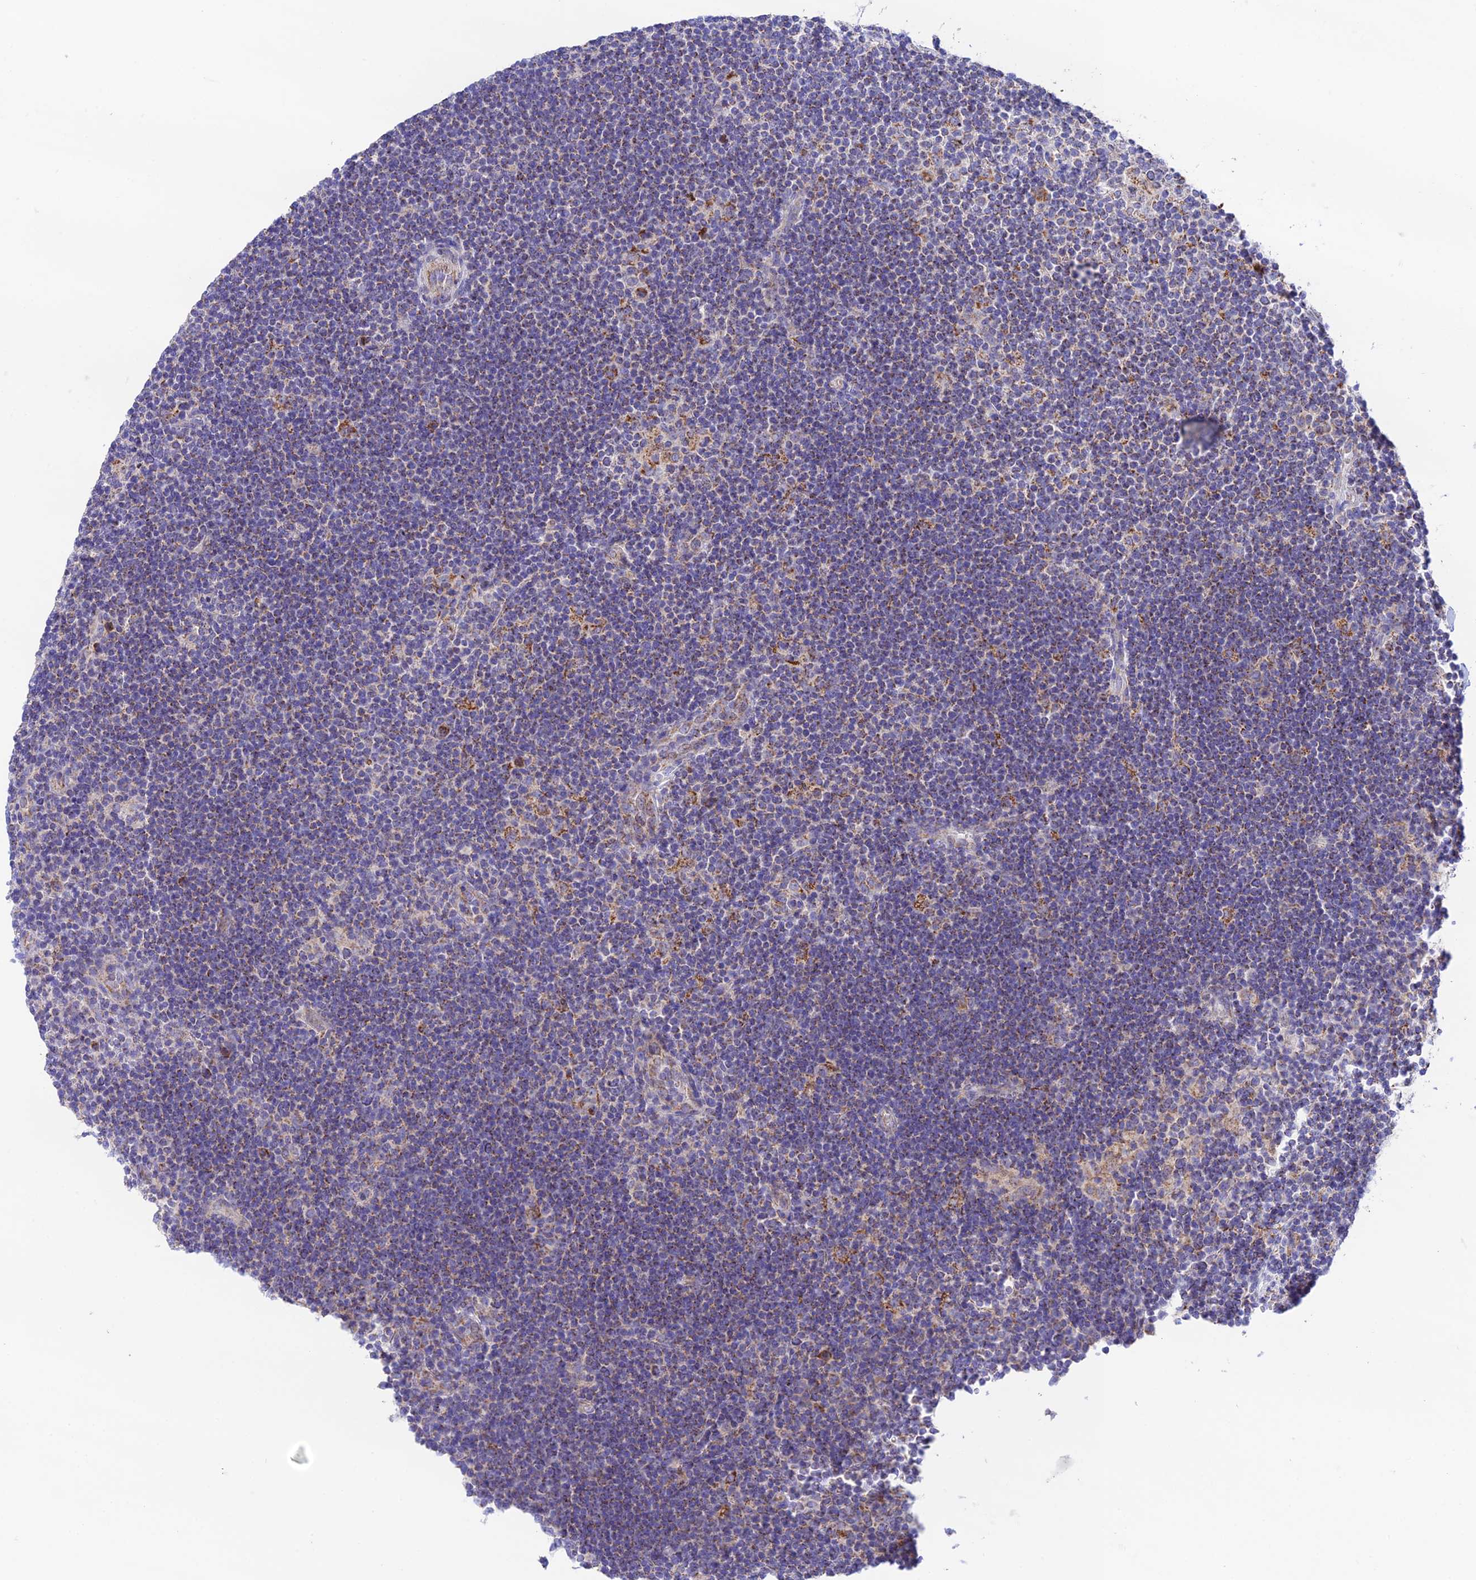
{"staining": {"intensity": "moderate", "quantity": "<25%", "location": "cytoplasmic/membranous"}, "tissue": "lymphoma", "cell_type": "Tumor cells", "image_type": "cancer", "snomed": [{"axis": "morphology", "description": "Hodgkin's disease, NOS"}, {"axis": "topography", "description": "Lymph node"}], "caption": "Tumor cells display low levels of moderate cytoplasmic/membranous expression in about <25% of cells in human lymphoma.", "gene": "HSDL2", "patient": {"sex": "female", "age": 57}}